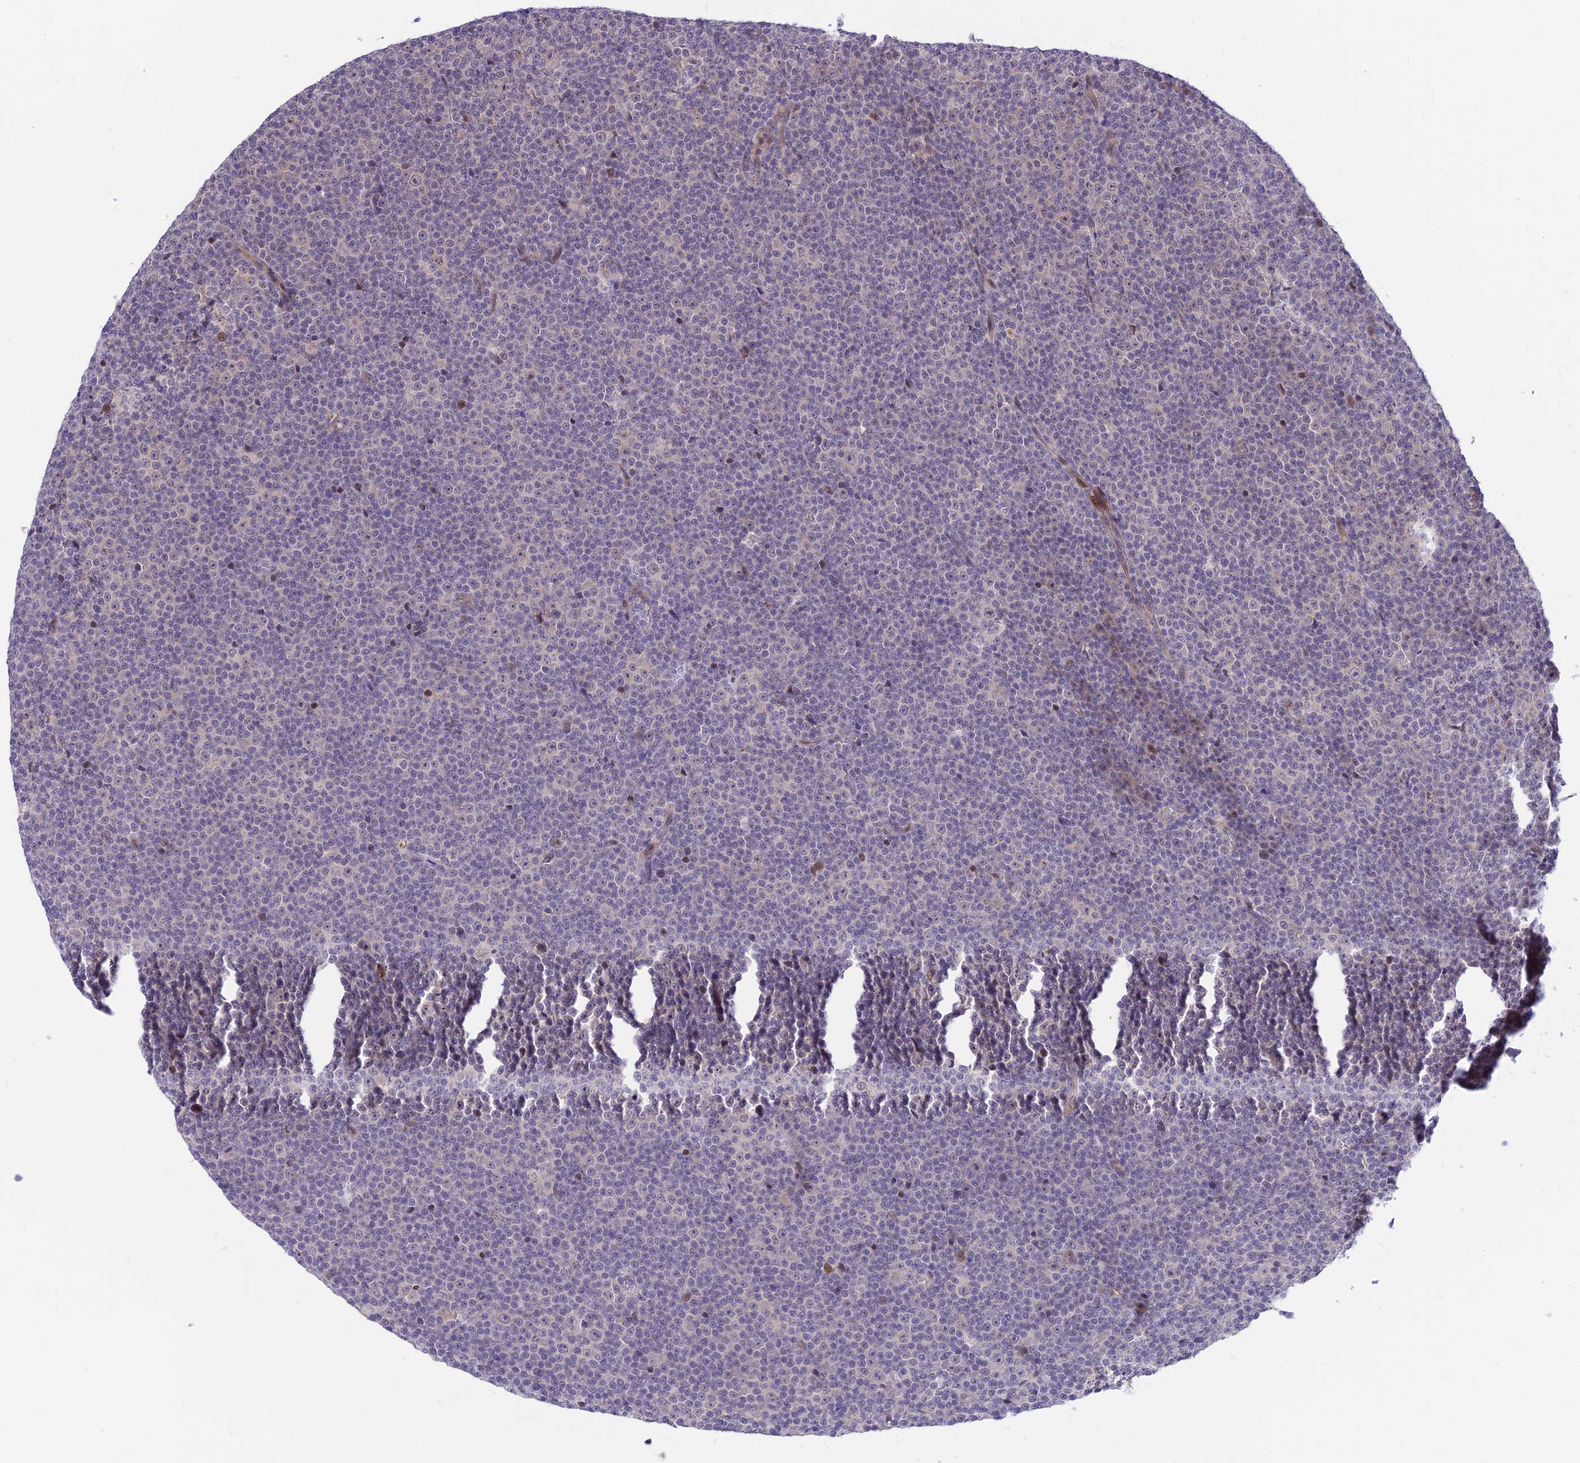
{"staining": {"intensity": "negative", "quantity": "none", "location": "none"}, "tissue": "lymphoma", "cell_type": "Tumor cells", "image_type": "cancer", "snomed": [{"axis": "morphology", "description": "Malignant lymphoma, non-Hodgkin's type, Low grade"}, {"axis": "topography", "description": "Lymph node"}], "caption": "This is an immunohistochemistry (IHC) histopathology image of lymphoma. There is no expression in tumor cells.", "gene": "ZNF837", "patient": {"sex": "female", "age": 67}}